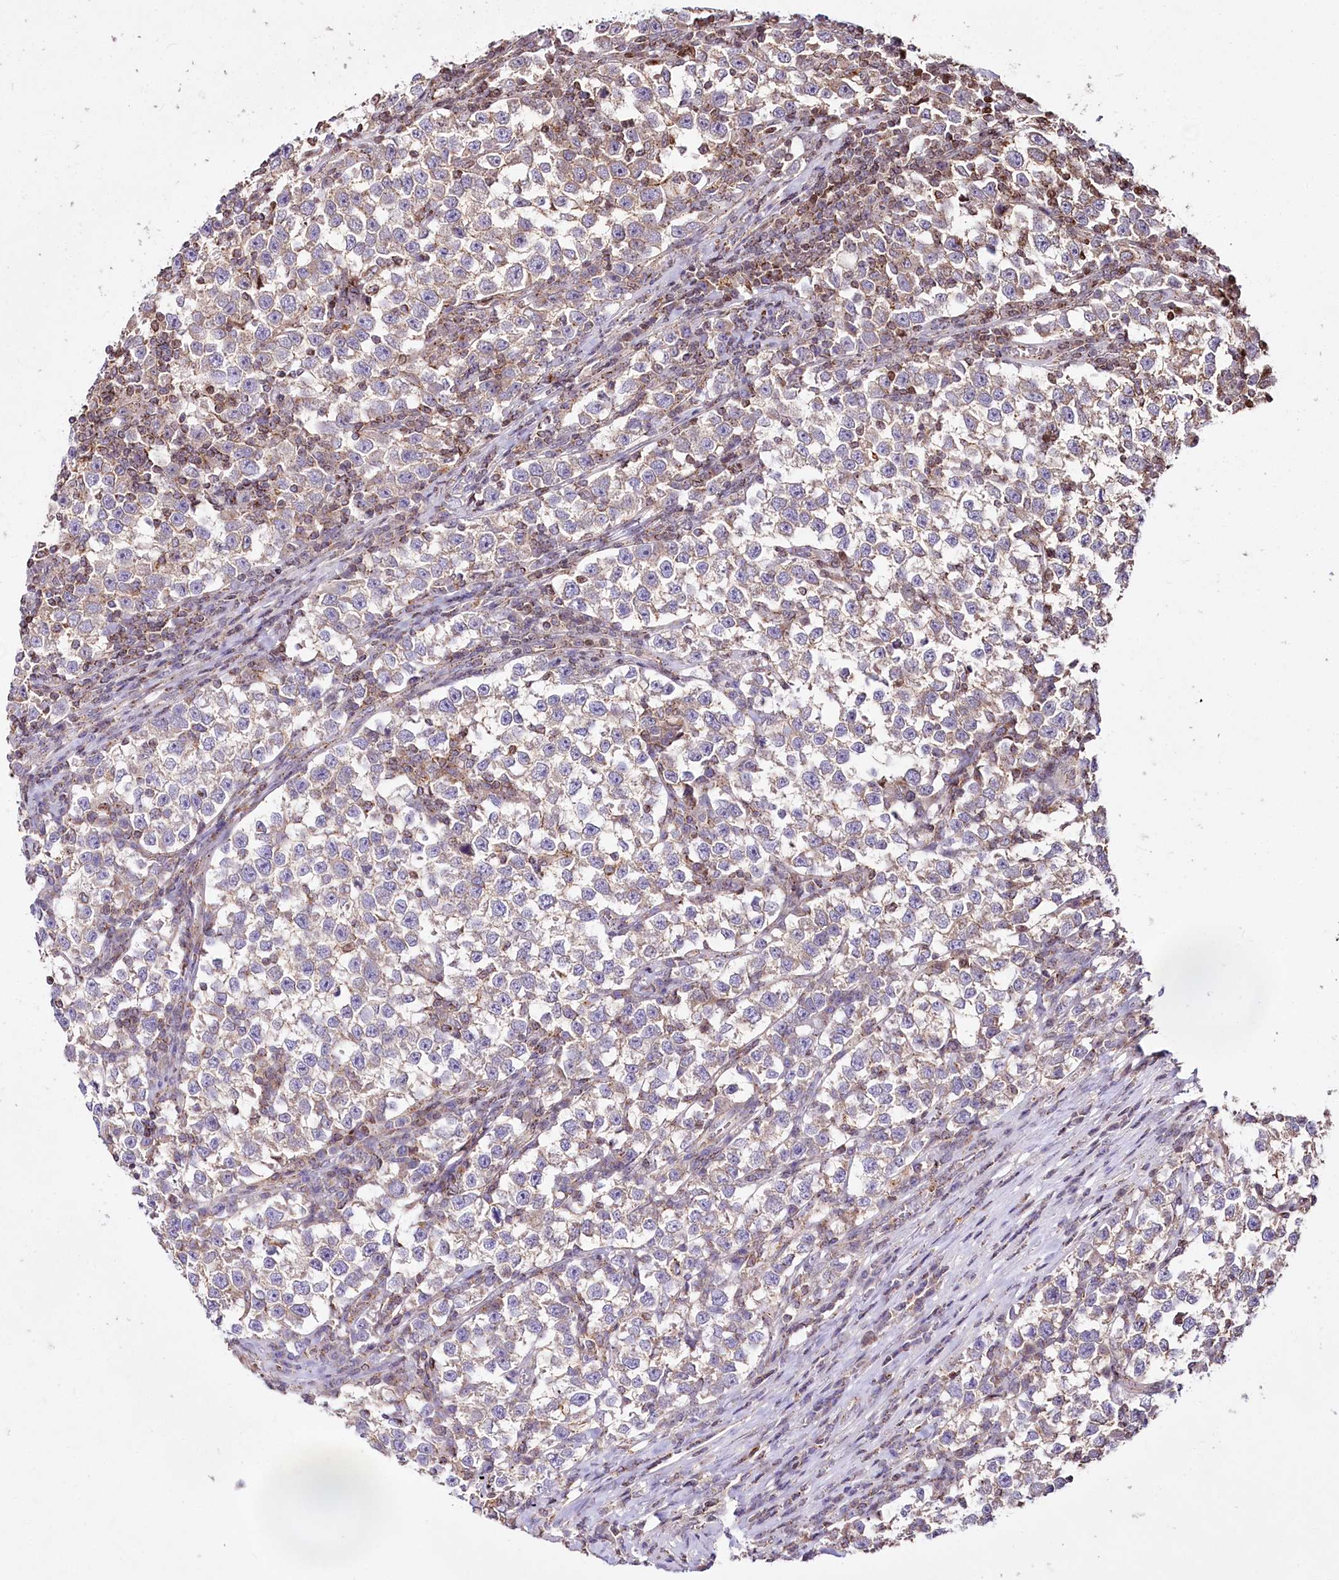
{"staining": {"intensity": "negative", "quantity": "none", "location": "none"}, "tissue": "testis cancer", "cell_type": "Tumor cells", "image_type": "cancer", "snomed": [{"axis": "morphology", "description": "Normal tissue, NOS"}, {"axis": "morphology", "description": "Seminoma, NOS"}, {"axis": "topography", "description": "Testis"}], "caption": "A histopathology image of human testis cancer is negative for staining in tumor cells. (DAB (3,3'-diaminobenzidine) immunohistochemistry (IHC) with hematoxylin counter stain).", "gene": "ZFYVE27", "patient": {"sex": "male", "age": 43}}